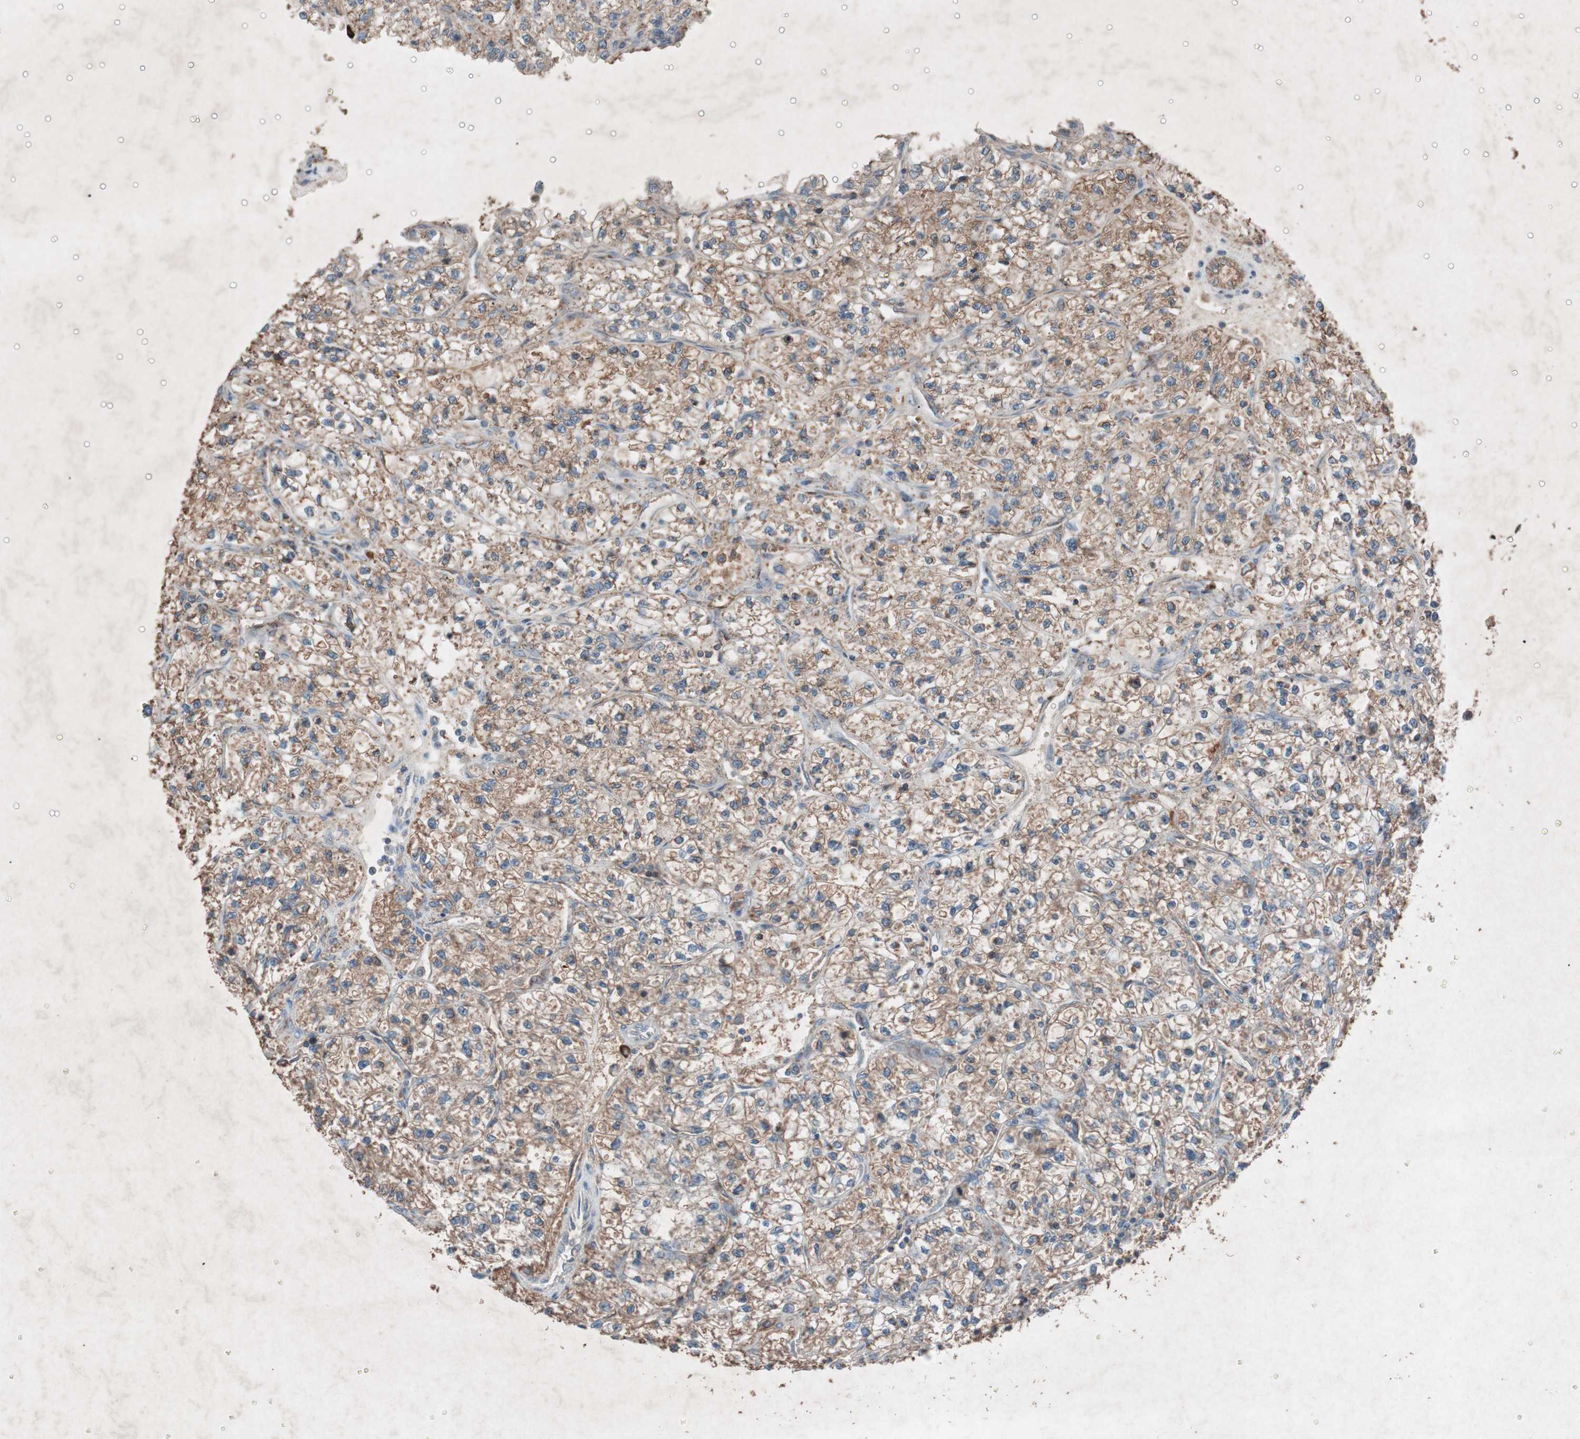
{"staining": {"intensity": "moderate", "quantity": ">75%", "location": "cytoplasmic/membranous"}, "tissue": "renal cancer", "cell_type": "Tumor cells", "image_type": "cancer", "snomed": [{"axis": "morphology", "description": "Adenocarcinoma, NOS"}, {"axis": "topography", "description": "Kidney"}], "caption": "Brown immunohistochemical staining in human adenocarcinoma (renal) demonstrates moderate cytoplasmic/membranous staining in approximately >75% of tumor cells.", "gene": "GRB7", "patient": {"sex": "female", "age": 57}}